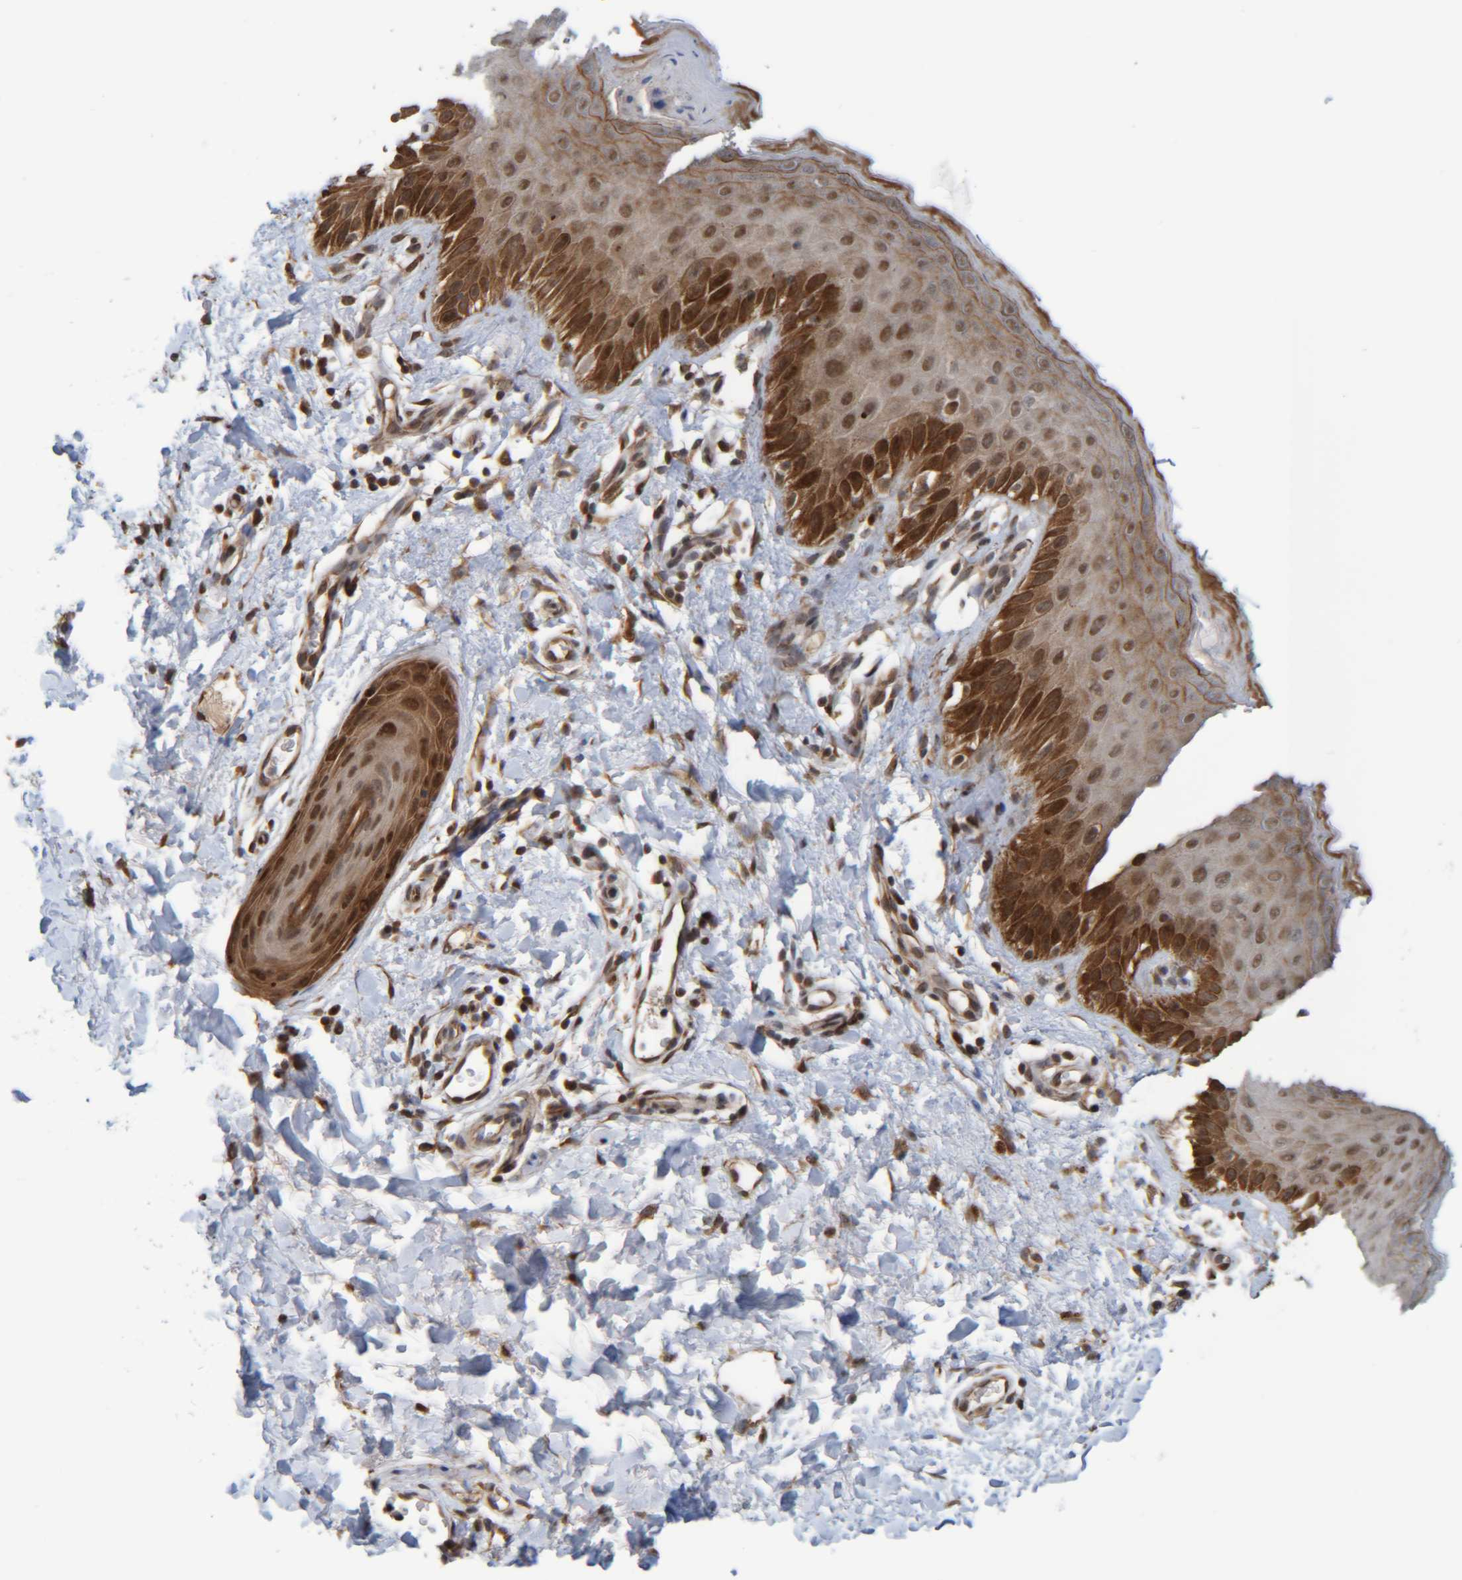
{"staining": {"intensity": "strong", "quantity": "25%-75%", "location": "cytoplasmic/membranous,nuclear"}, "tissue": "skin", "cell_type": "Epidermal cells", "image_type": "normal", "snomed": [{"axis": "morphology", "description": "Normal tissue, NOS"}, {"axis": "topography", "description": "Anal"}], "caption": "Immunohistochemical staining of benign human skin displays high levels of strong cytoplasmic/membranous,nuclear staining in approximately 25%-75% of epidermal cells.", "gene": "CCDC57", "patient": {"sex": "male", "age": 44}}